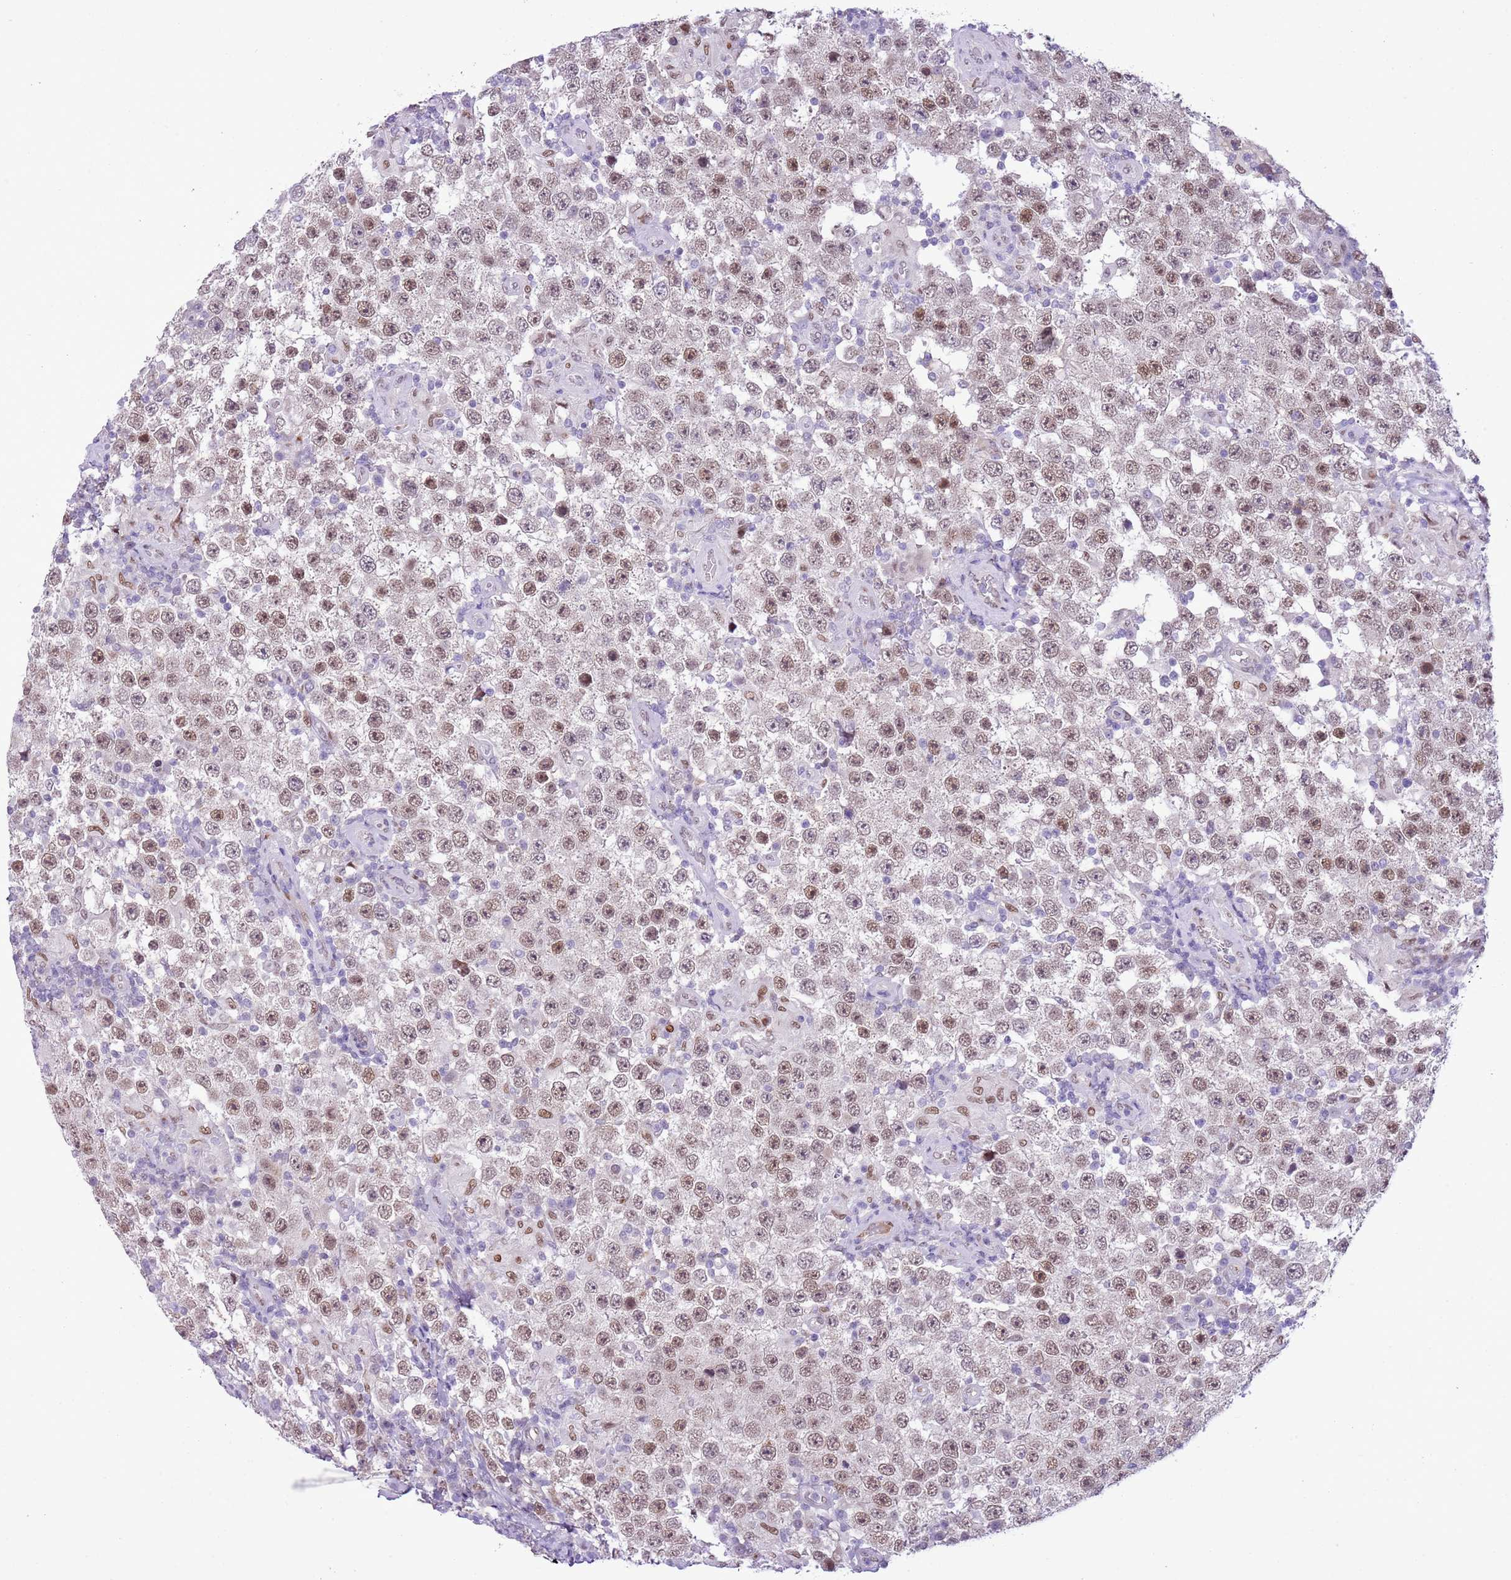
{"staining": {"intensity": "moderate", "quantity": ">75%", "location": "nuclear"}, "tissue": "testis cancer", "cell_type": "Tumor cells", "image_type": "cancer", "snomed": [{"axis": "morphology", "description": "Normal tissue, NOS"}, {"axis": "morphology", "description": "Urothelial carcinoma, High grade"}, {"axis": "morphology", "description": "Seminoma, NOS"}, {"axis": "morphology", "description": "Carcinoma, Embryonal, NOS"}, {"axis": "topography", "description": "Urinary bladder"}, {"axis": "topography", "description": "Testis"}], "caption": "Human testis cancer (urothelial carcinoma (high-grade)) stained with a protein marker demonstrates moderate staining in tumor cells.", "gene": "NACC2", "patient": {"sex": "male", "age": 41}}